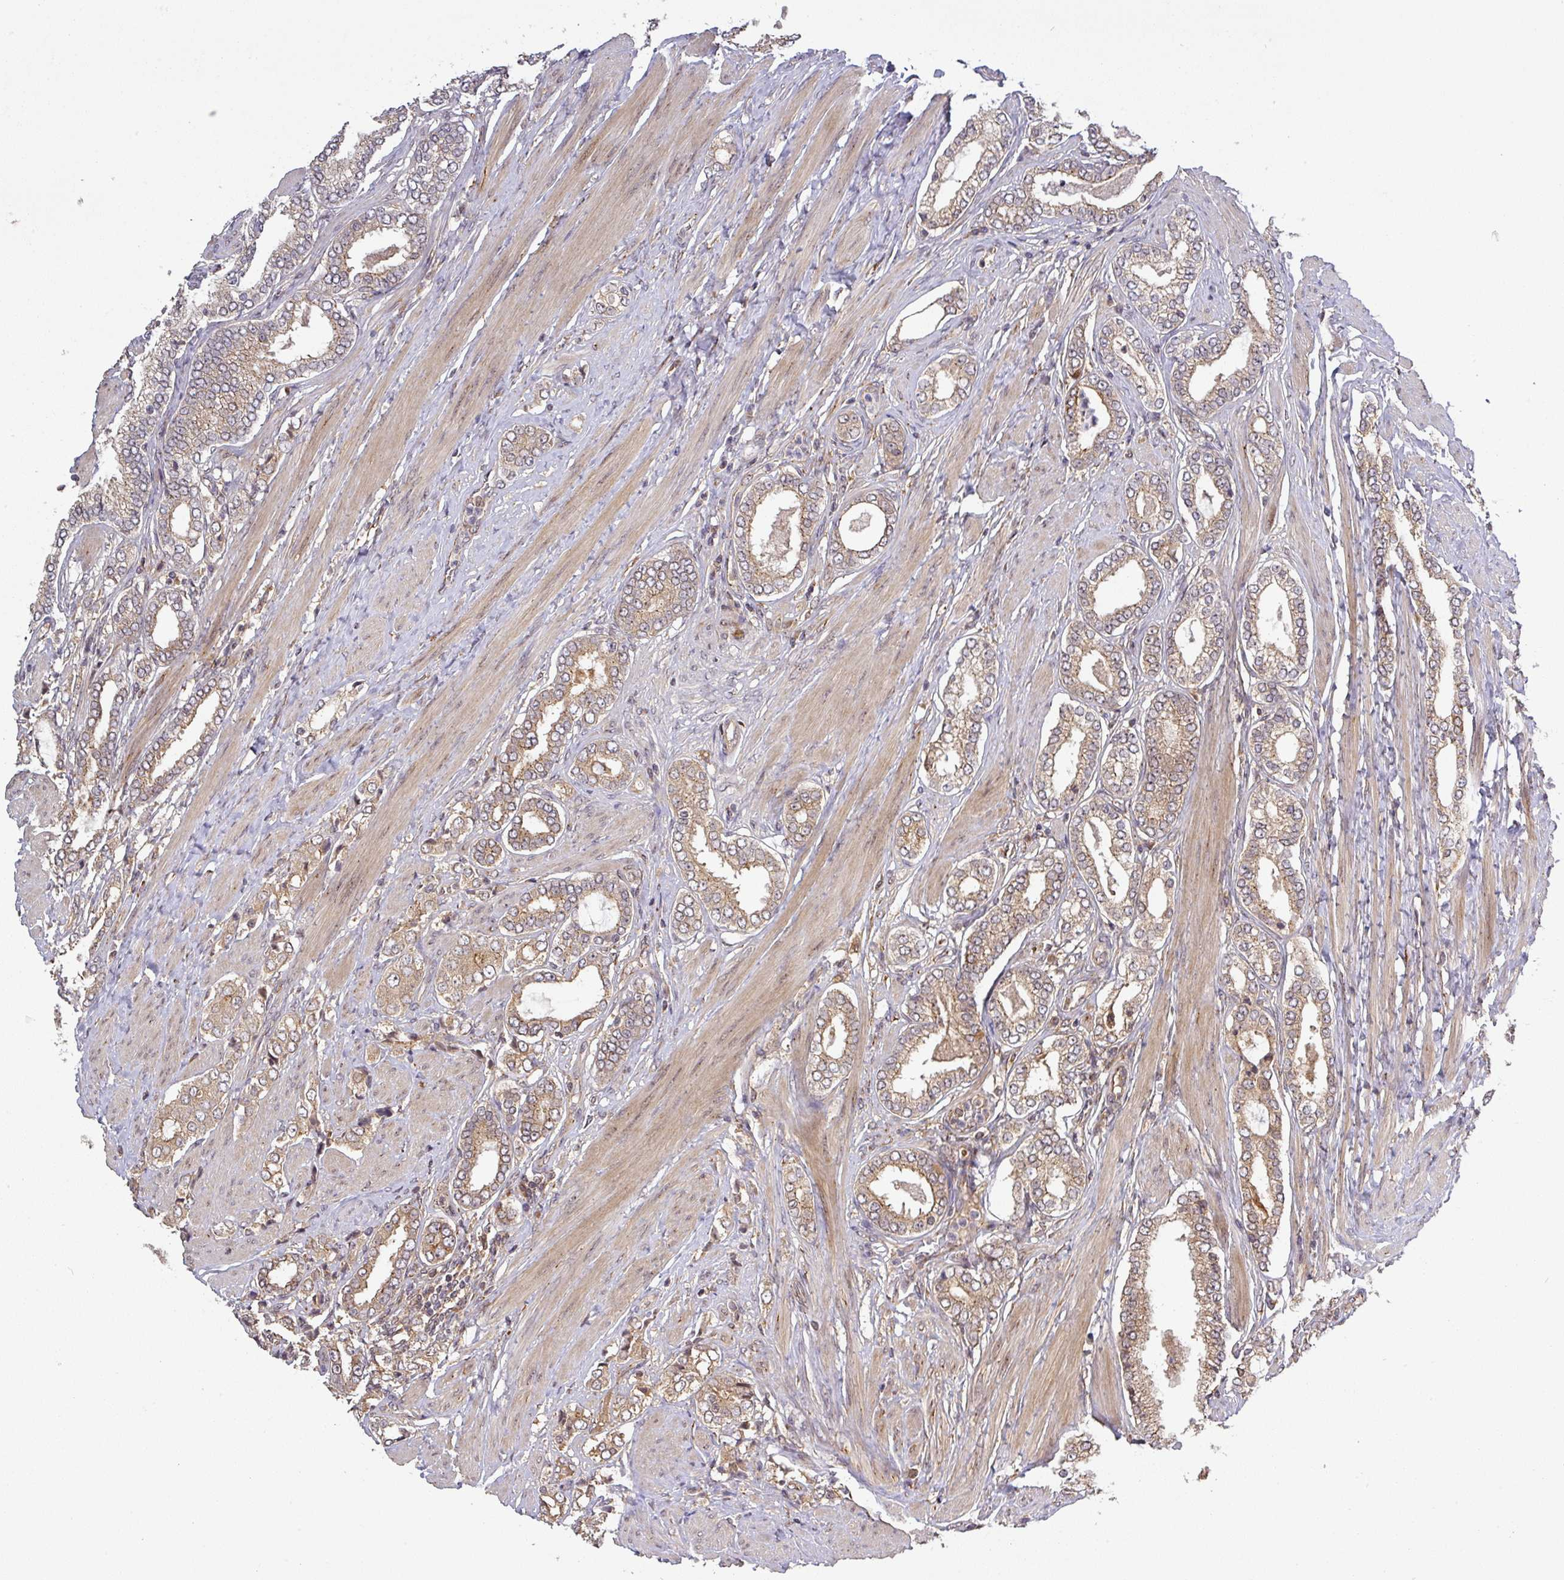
{"staining": {"intensity": "moderate", "quantity": ">75%", "location": "cytoplasmic/membranous"}, "tissue": "prostate cancer", "cell_type": "Tumor cells", "image_type": "cancer", "snomed": [{"axis": "morphology", "description": "Adenocarcinoma, High grade"}, {"axis": "topography", "description": "Prostate"}], "caption": "Tumor cells exhibit medium levels of moderate cytoplasmic/membranous staining in approximately >75% of cells in human adenocarcinoma (high-grade) (prostate).", "gene": "CCDC121", "patient": {"sex": "male", "age": 71}}